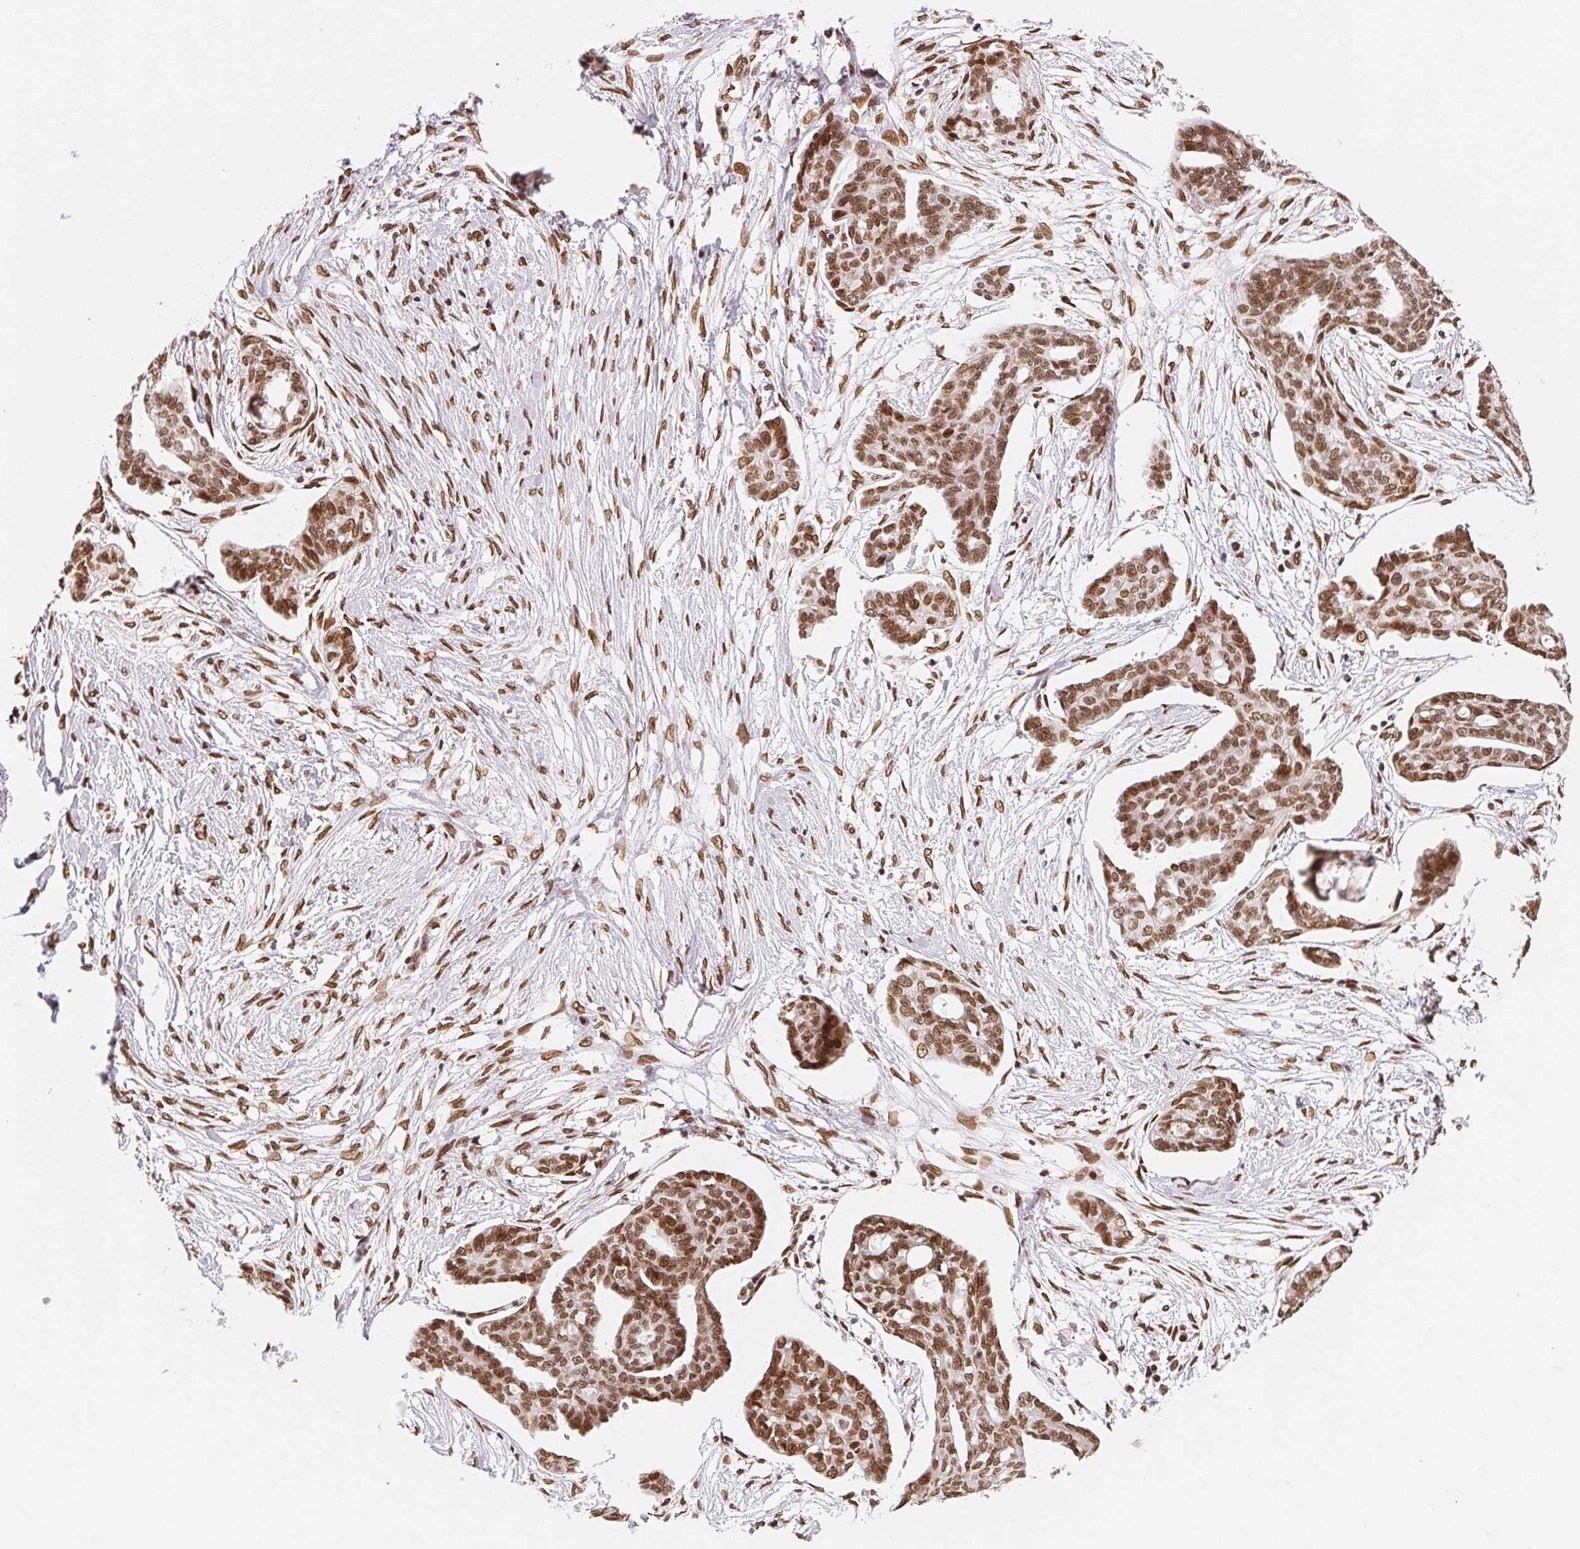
{"staining": {"intensity": "moderate", "quantity": ">75%", "location": "nuclear"}, "tissue": "ovarian cancer", "cell_type": "Tumor cells", "image_type": "cancer", "snomed": [{"axis": "morphology", "description": "Cystadenocarcinoma, serous, NOS"}, {"axis": "topography", "description": "Ovary"}], "caption": "The histopathology image shows immunohistochemical staining of ovarian cancer (serous cystadenocarcinoma). There is moderate nuclear expression is identified in about >75% of tumor cells.", "gene": "SAP30BP", "patient": {"sex": "female", "age": 71}}